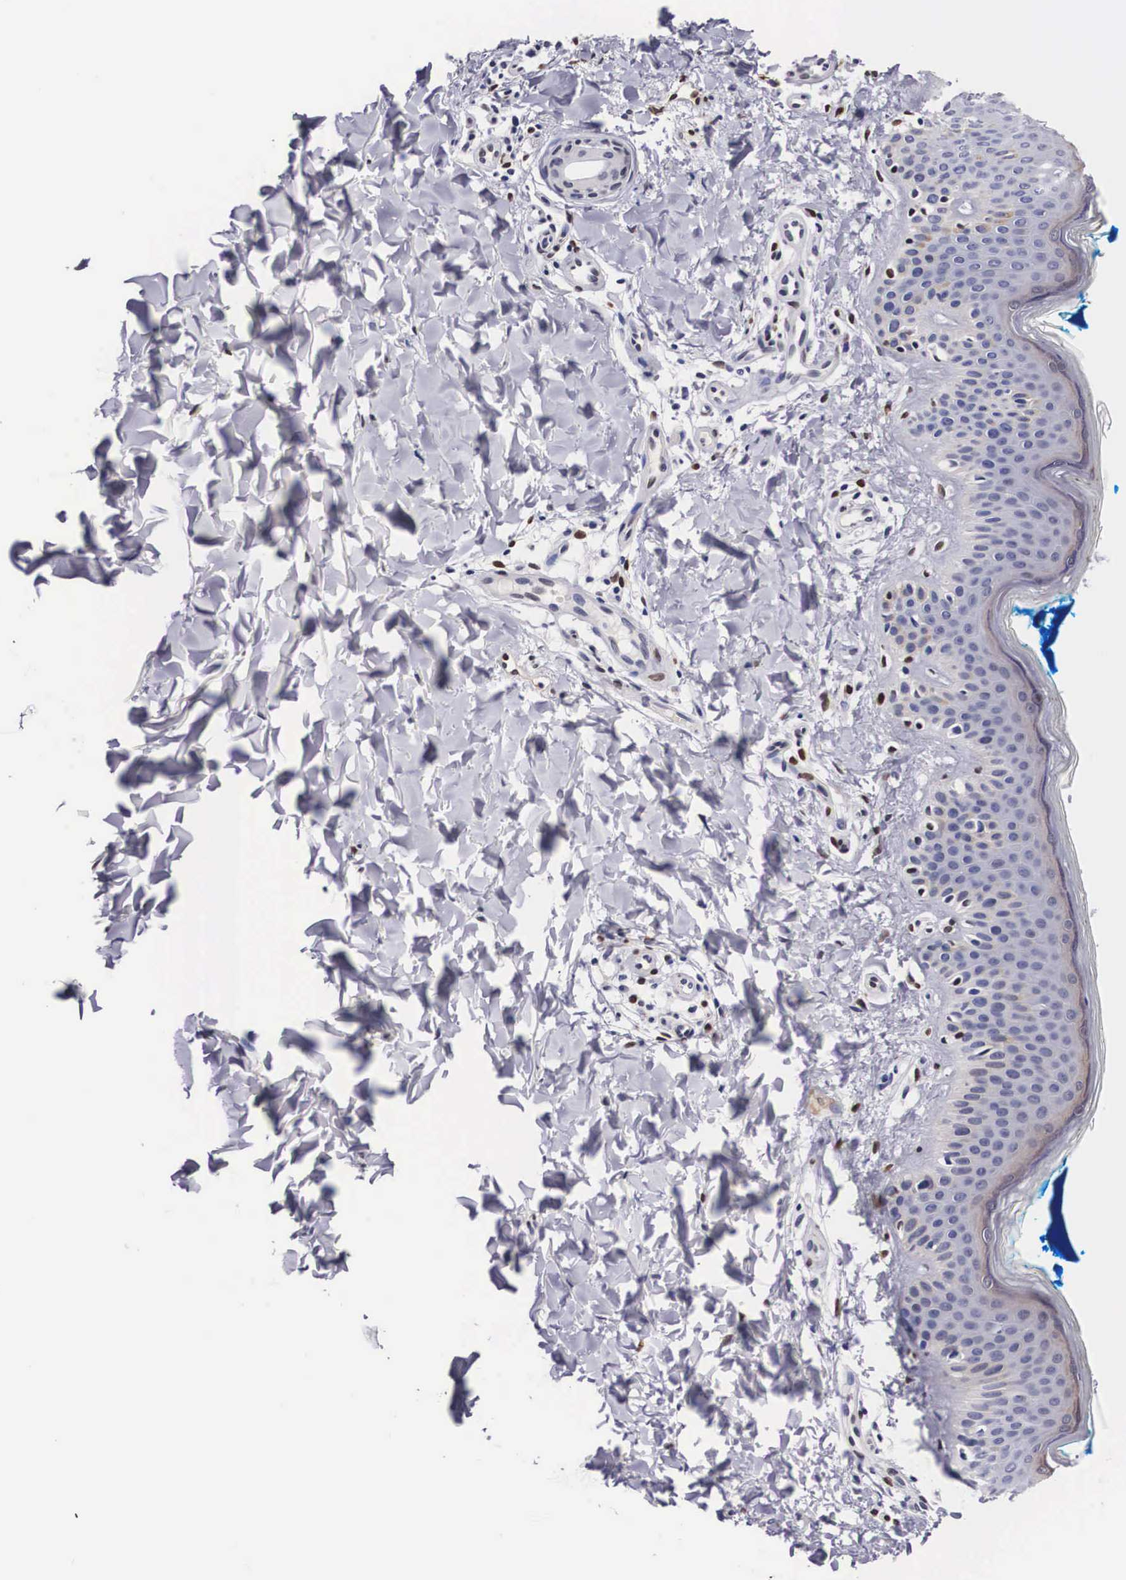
{"staining": {"intensity": "moderate", "quantity": ">75%", "location": "nuclear"}, "tissue": "skin", "cell_type": "Fibroblasts", "image_type": "normal", "snomed": [{"axis": "morphology", "description": "Normal tissue, NOS"}, {"axis": "topography", "description": "Skin"}], "caption": "DAB immunohistochemical staining of normal skin reveals moderate nuclear protein expression in about >75% of fibroblasts. Immunohistochemistry (ihc) stains the protein of interest in brown and the nuclei are stained blue.", "gene": "KHDRBS3", "patient": {"sex": "female", "age": 17}}